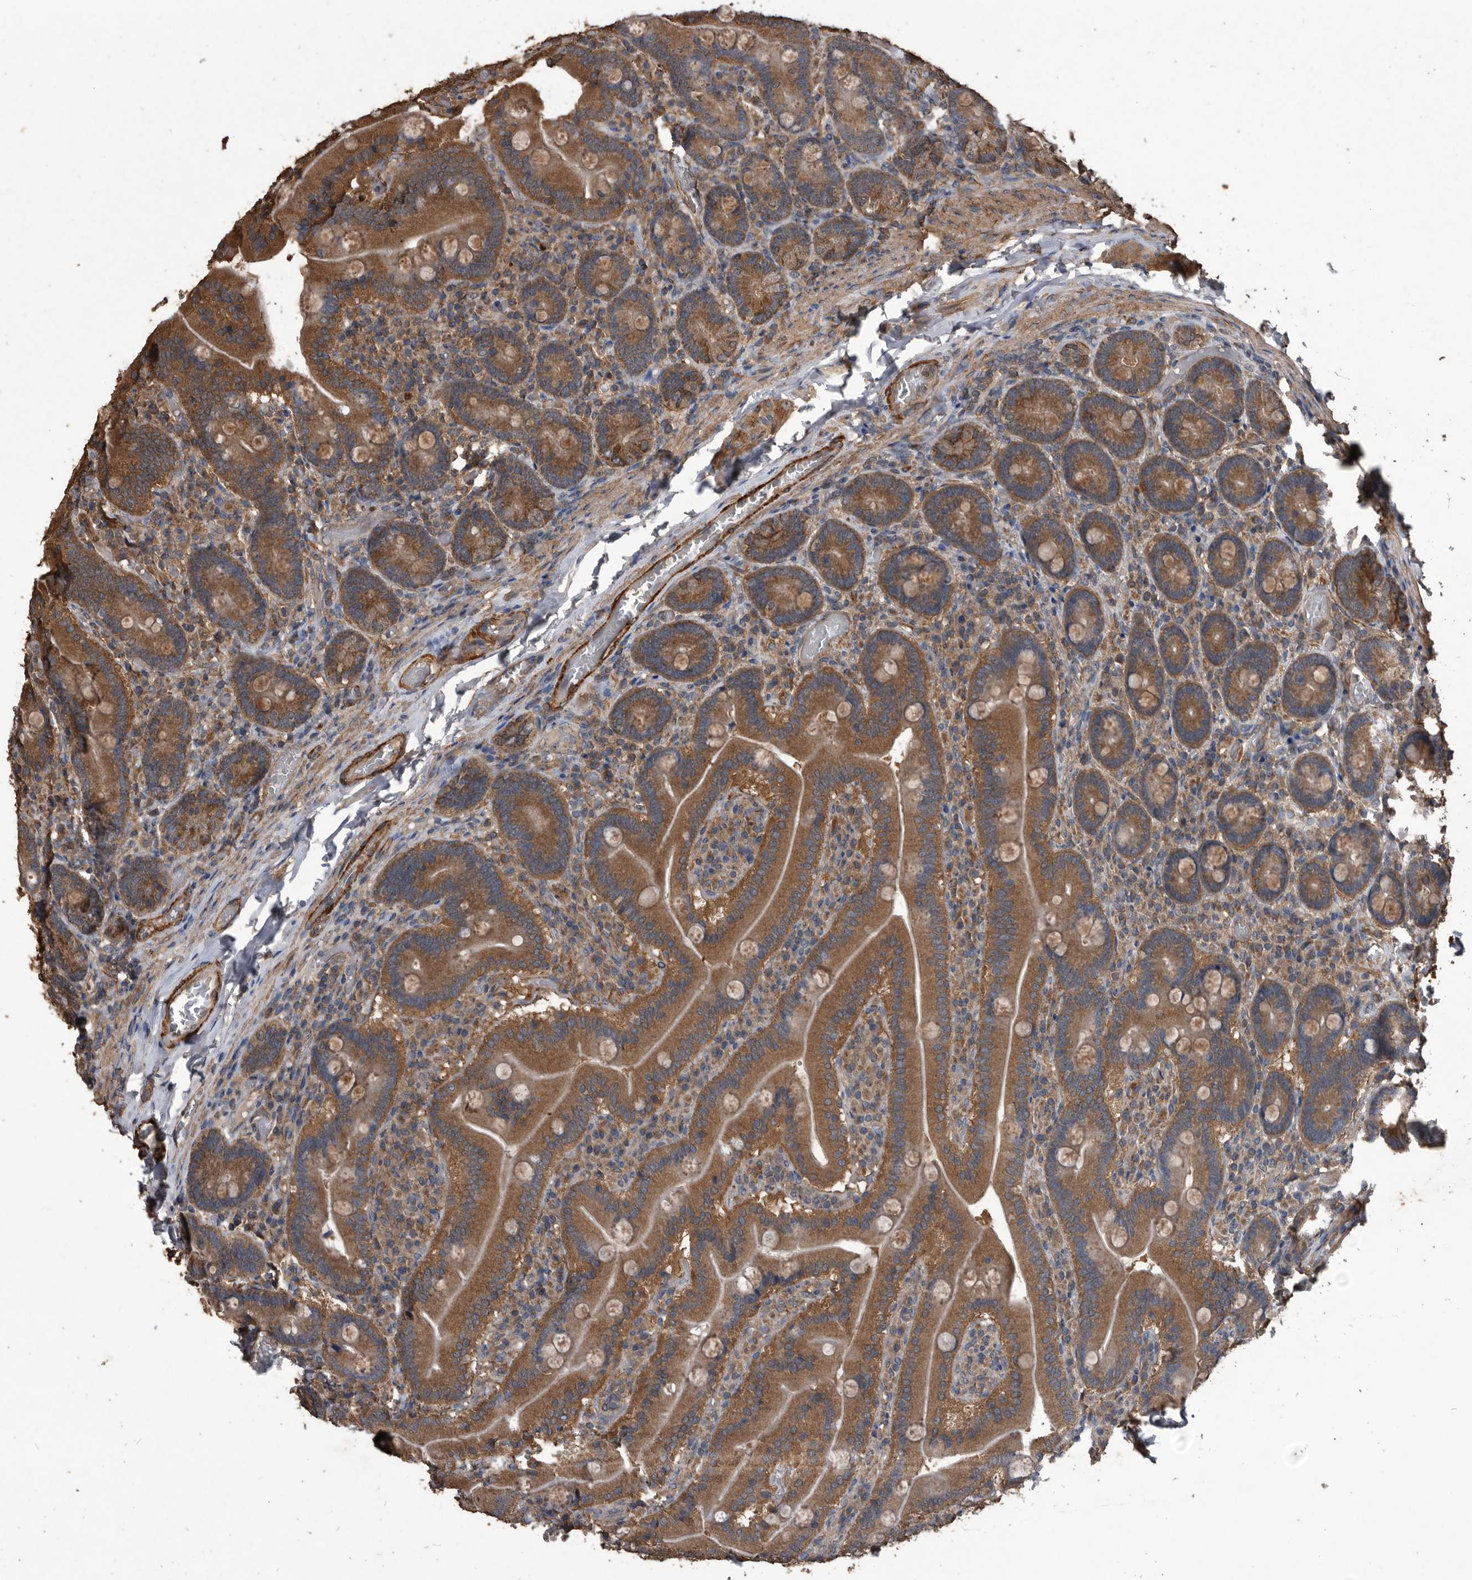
{"staining": {"intensity": "strong", "quantity": ">75%", "location": "cytoplasmic/membranous"}, "tissue": "duodenum", "cell_type": "Glandular cells", "image_type": "normal", "snomed": [{"axis": "morphology", "description": "Normal tissue, NOS"}, {"axis": "topography", "description": "Duodenum"}], "caption": "A high amount of strong cytoplasmic/membranous expression is identified in about >75% of glandular cells in normal duodenum. Using DAB (3,3'-diaminobenzidine) (brown) and hematoxylin (blue) stains, captured at high magnification using brightfield microscopy.", "gene": "NRBP1", "patient": {"sex": "female", "age": 62}}